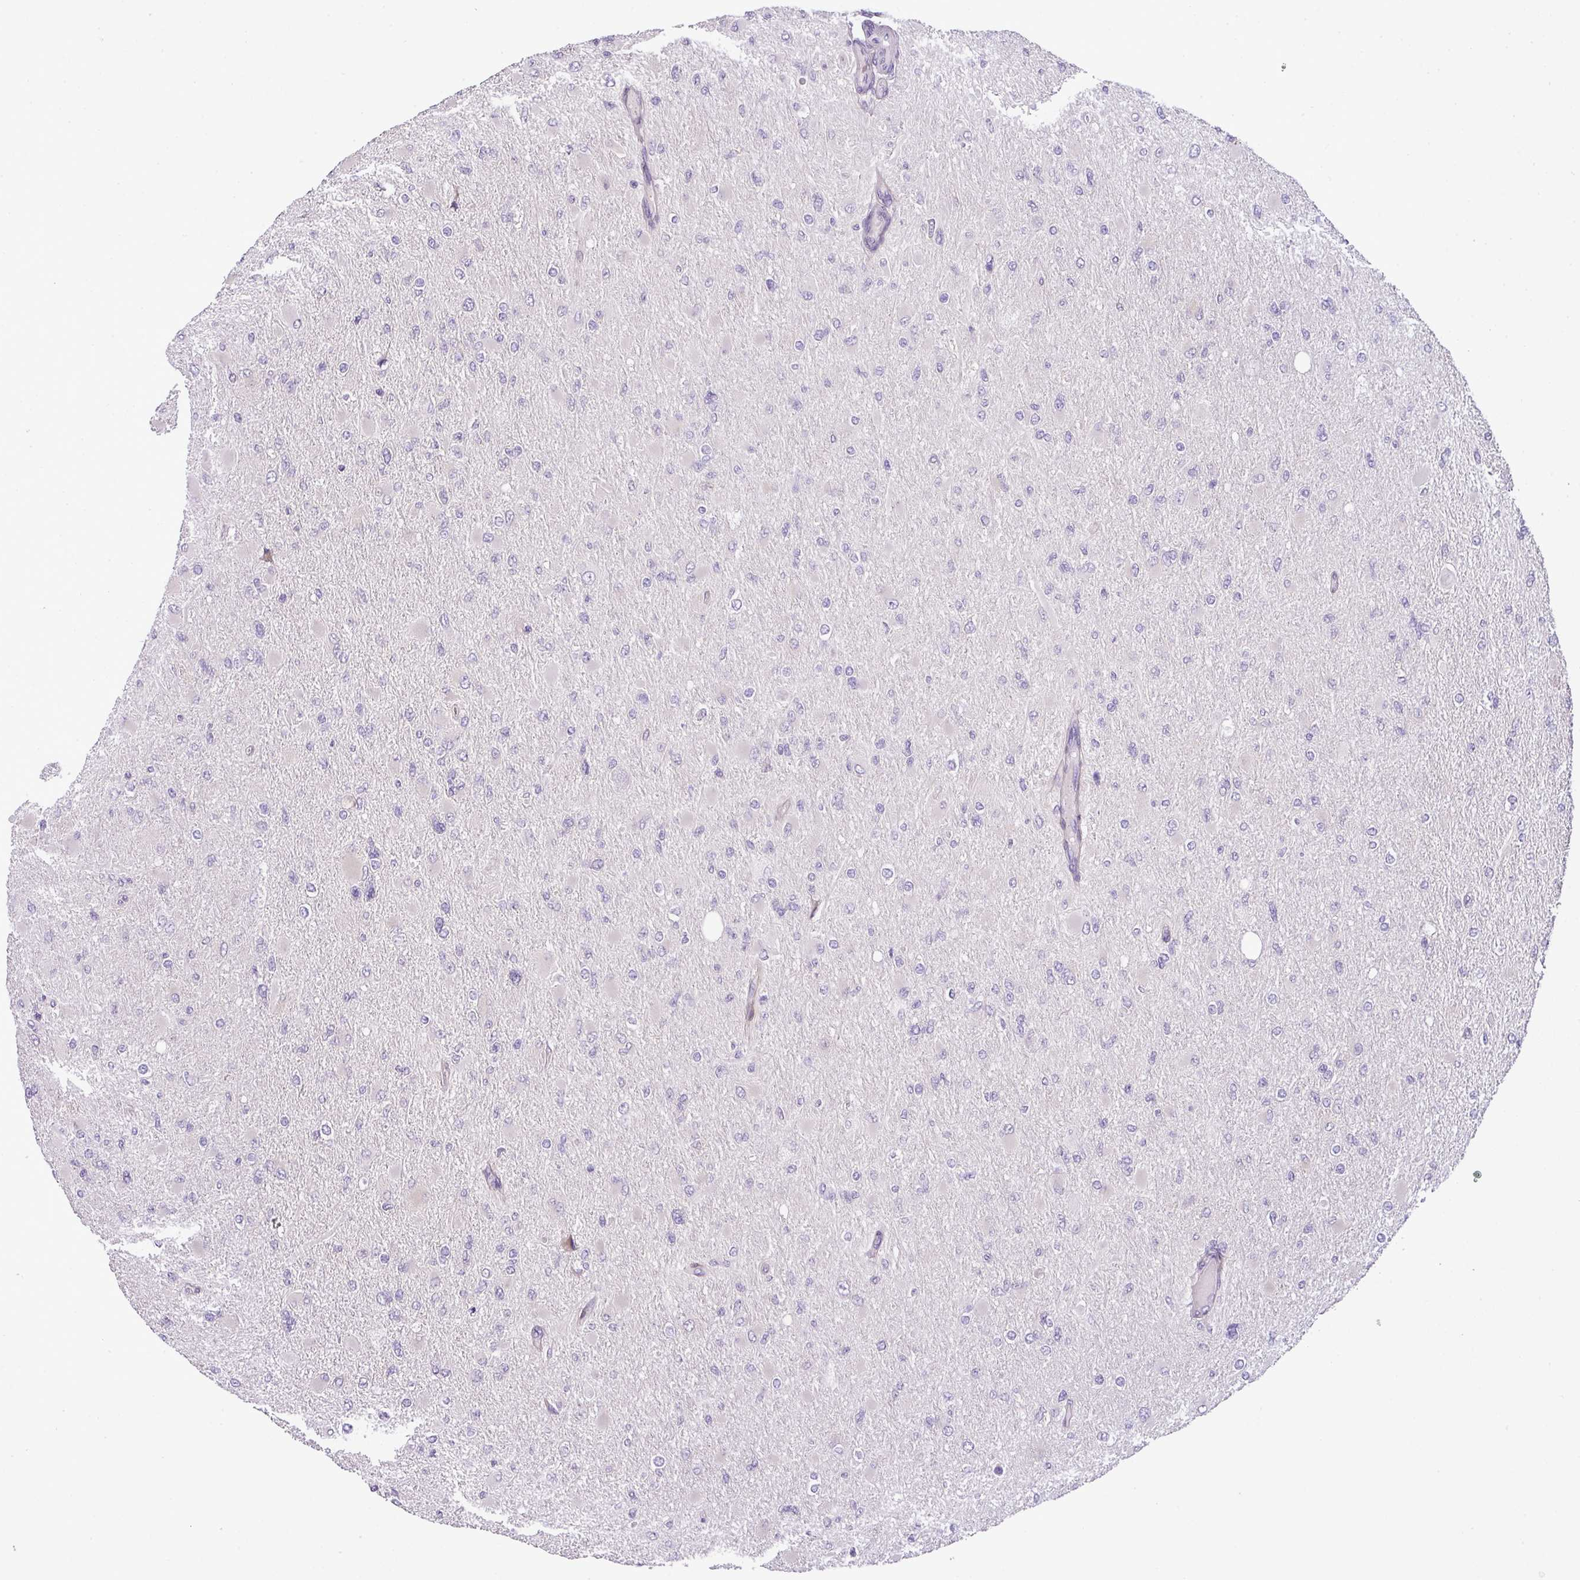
{"staining": {"intensity": "negative", "quantity": "none", "location": "none"}, "tissue": "glioma", "cell_type": "Tumor cells", "image_type": "cancer", "snomed": [{"axis": "morphology", "description": "Glioma, malignant, High grade"}, {"axis": "topography", "description": "Cerebral cortex"}], "caption": "Malignant high-grade glioma stained for a protein using immunohistochemistry exhibits no expression tumor cells.", "gene": "PARD6G", "patient": {"sex": "female", "age": 36}}